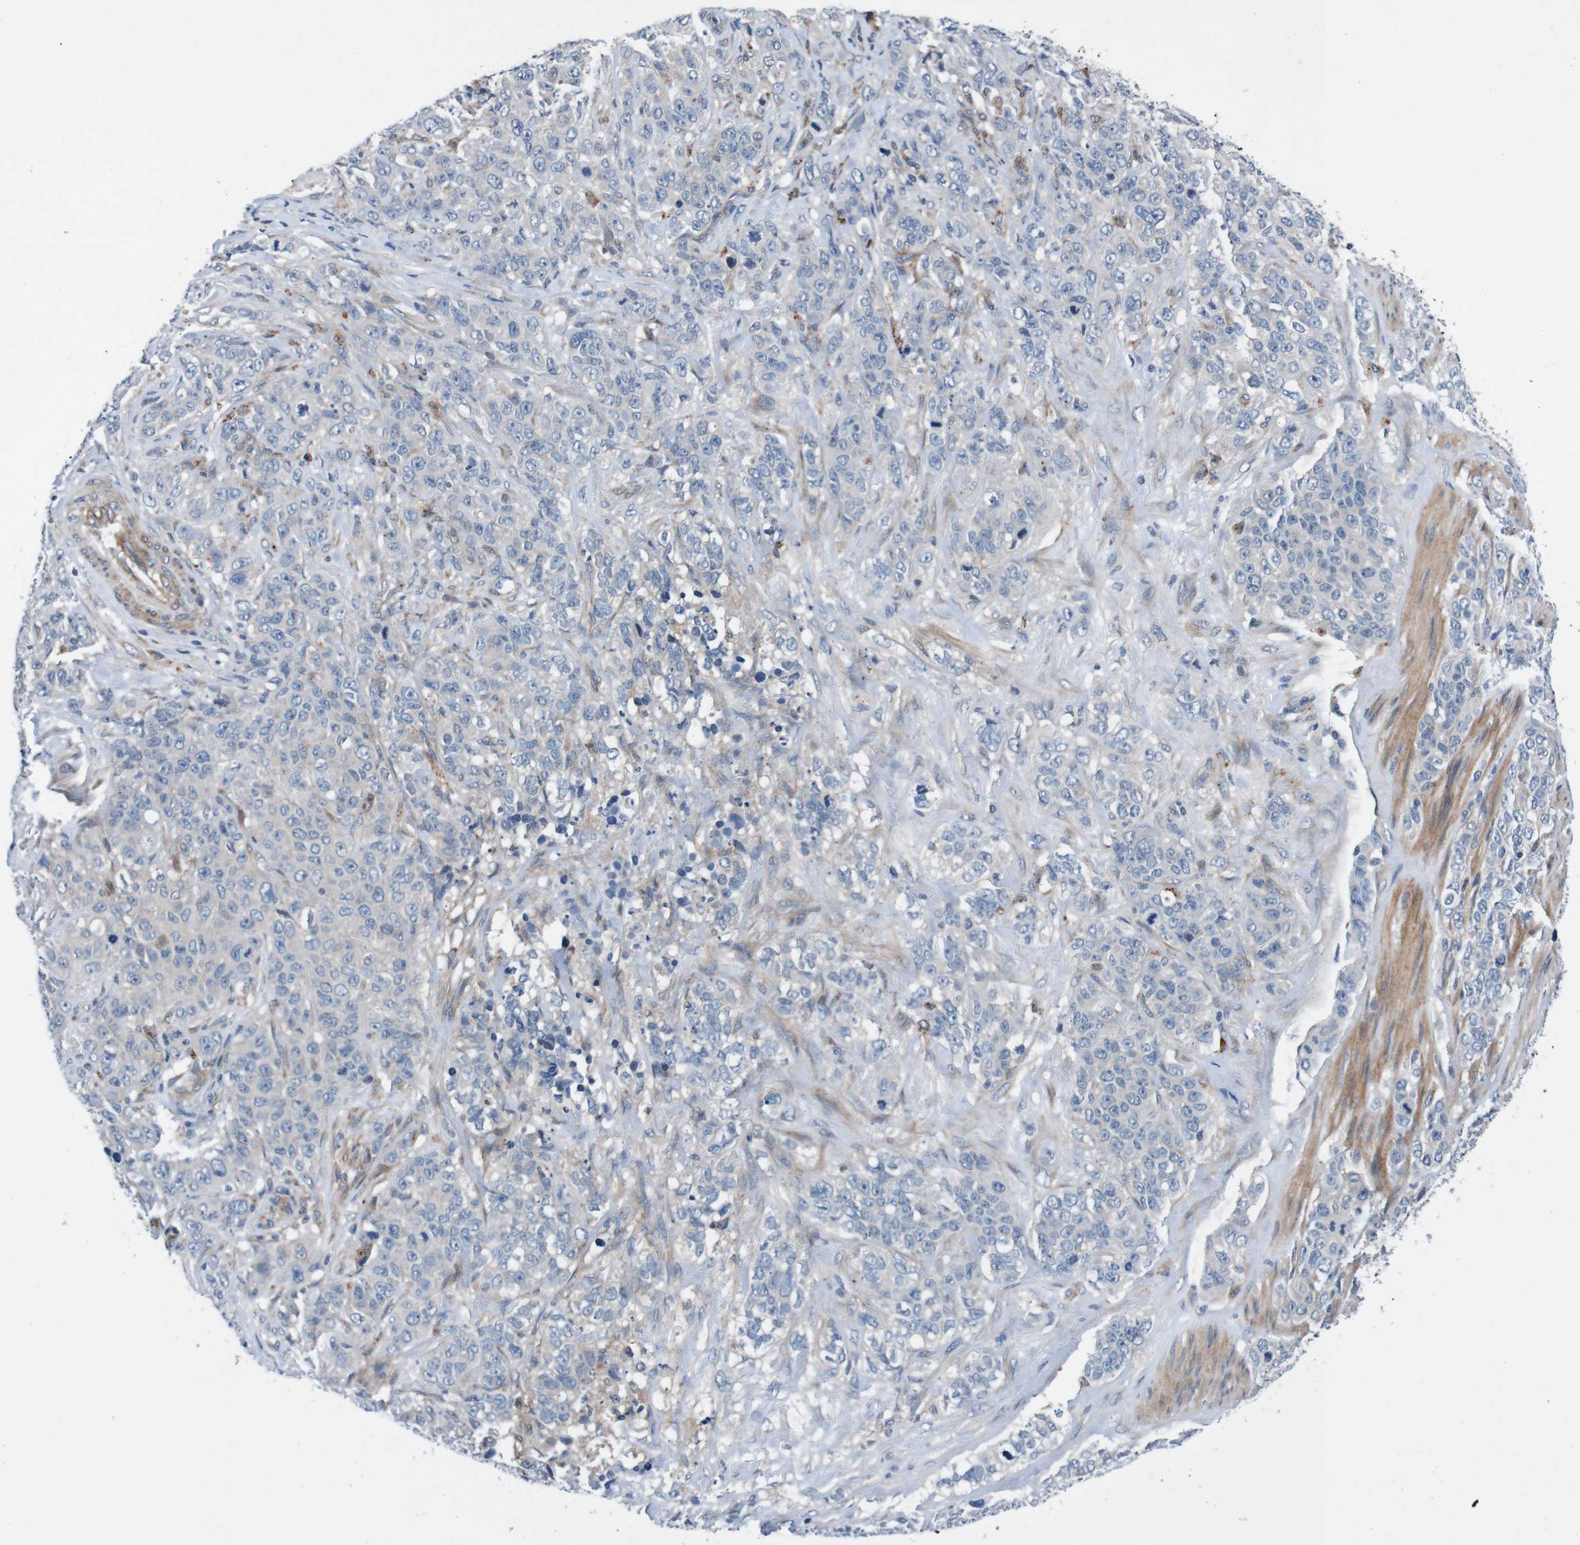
{"staining": {"intensity": "negative", "quantity": "none", "location": "none"}, "tissue": "stomach cancer", "cell_type": "Tumor cells", "image_type": "cancer", "snomed": [{"axis": "morphology", "description": "Adenocarcinoma, NOS"}, {"axis": "topography", "description": "Stomach"}], "caption": "There is no significant expression in tumor cells of stomach cancer (adenocarcinoma).", "gene": "CPED1", "patient": {"sex": "male", "age": 48}}